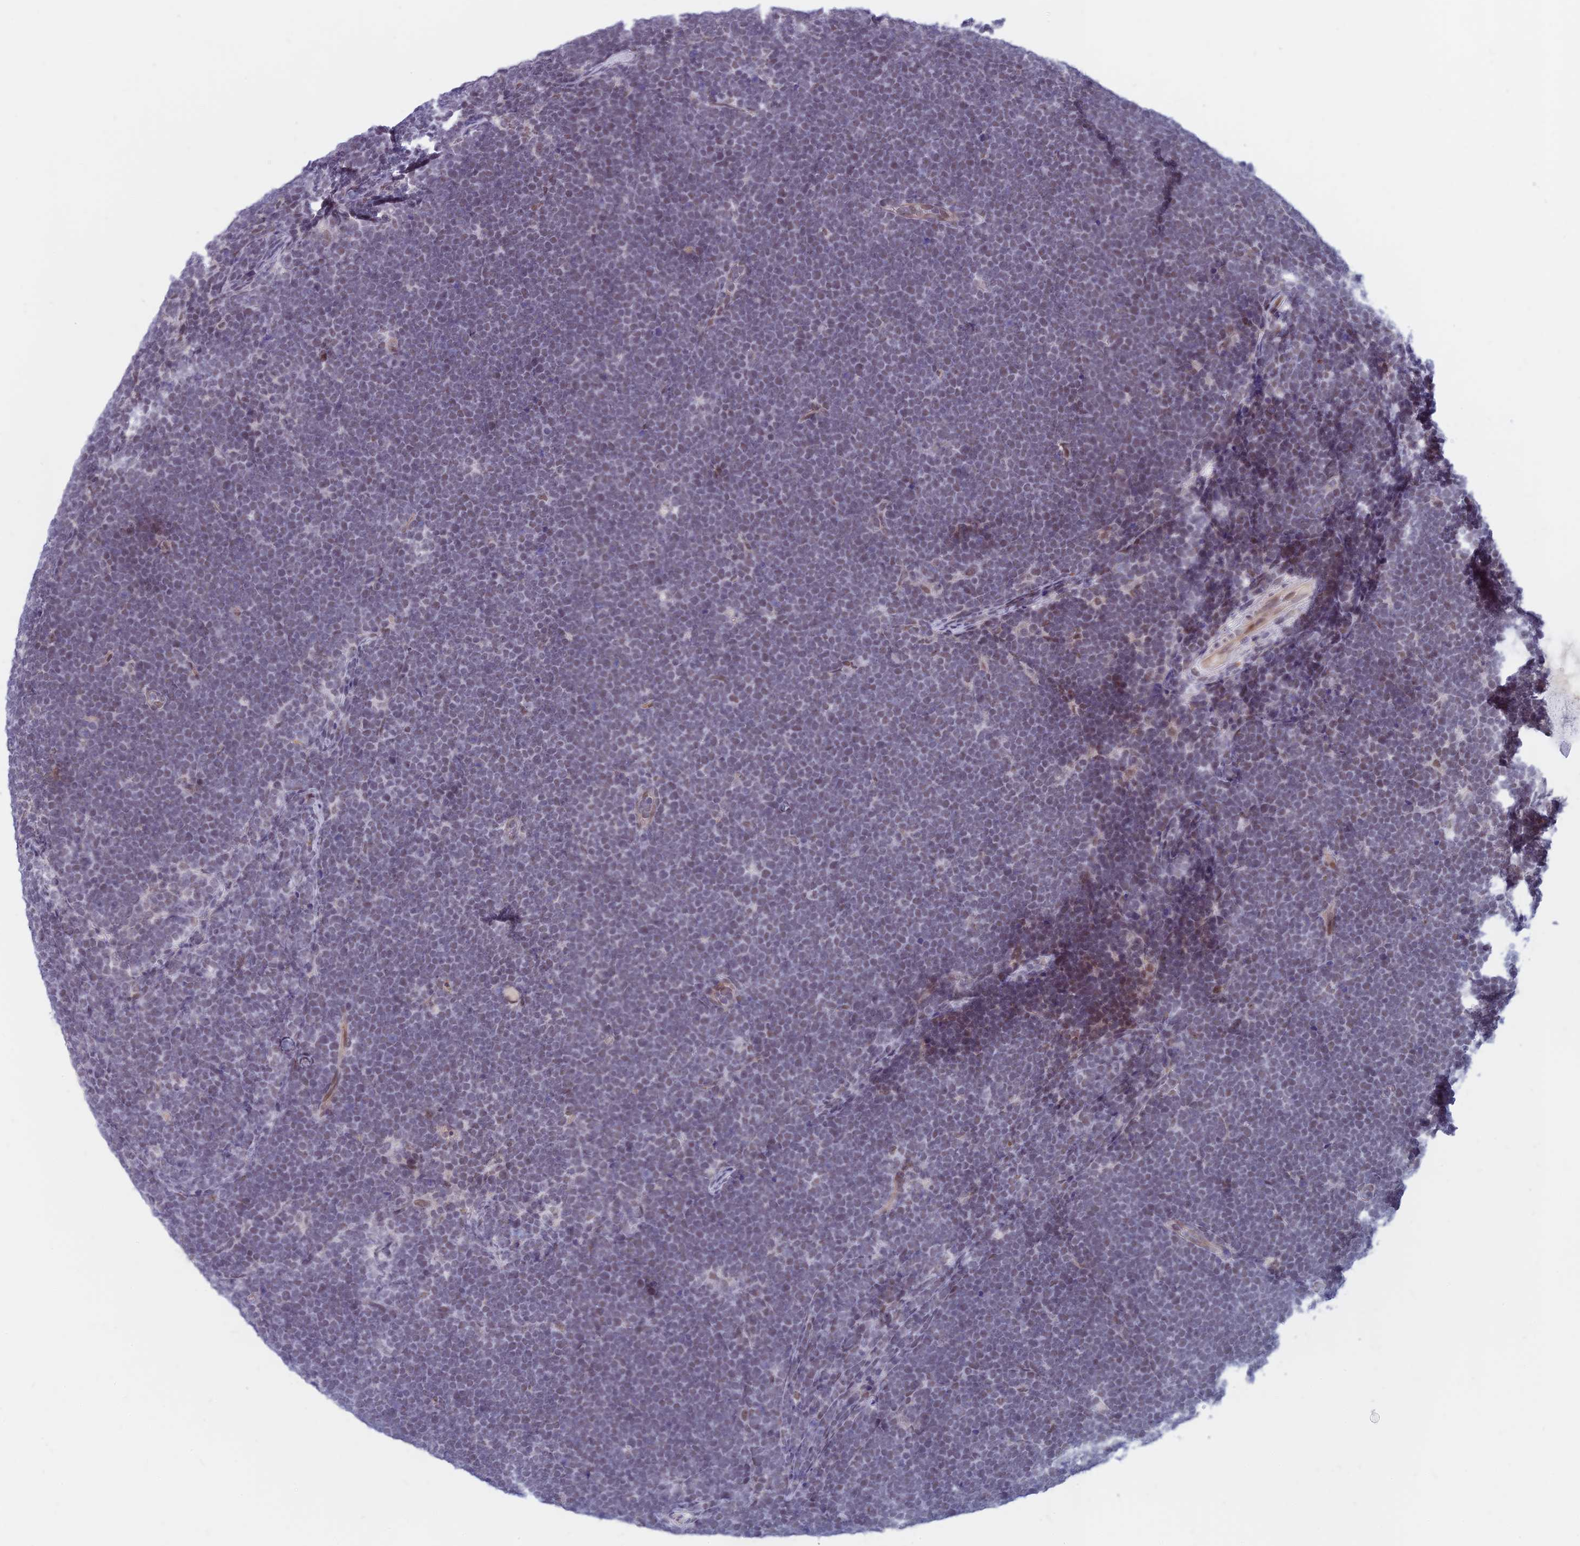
{"staining": {"intensity": "negative", "quantity": "none", "location": "none"}, "tissue": "lymphoma", "cell_type": "Tumor cells", "image_type": "cancer", "snomed": [{"axis": "morphology", "description": "Malignant lymphoma, non-Hodgkin's type, High grade"}, {"axis": "topography", "description": "Lymph node"}], "caption": "Immunohistochemical staining of human lymphoma demonstrates no significant staining in tumor cells.", "gene": "ASH2L", "patient": {"sex": "male", "age": 13}}